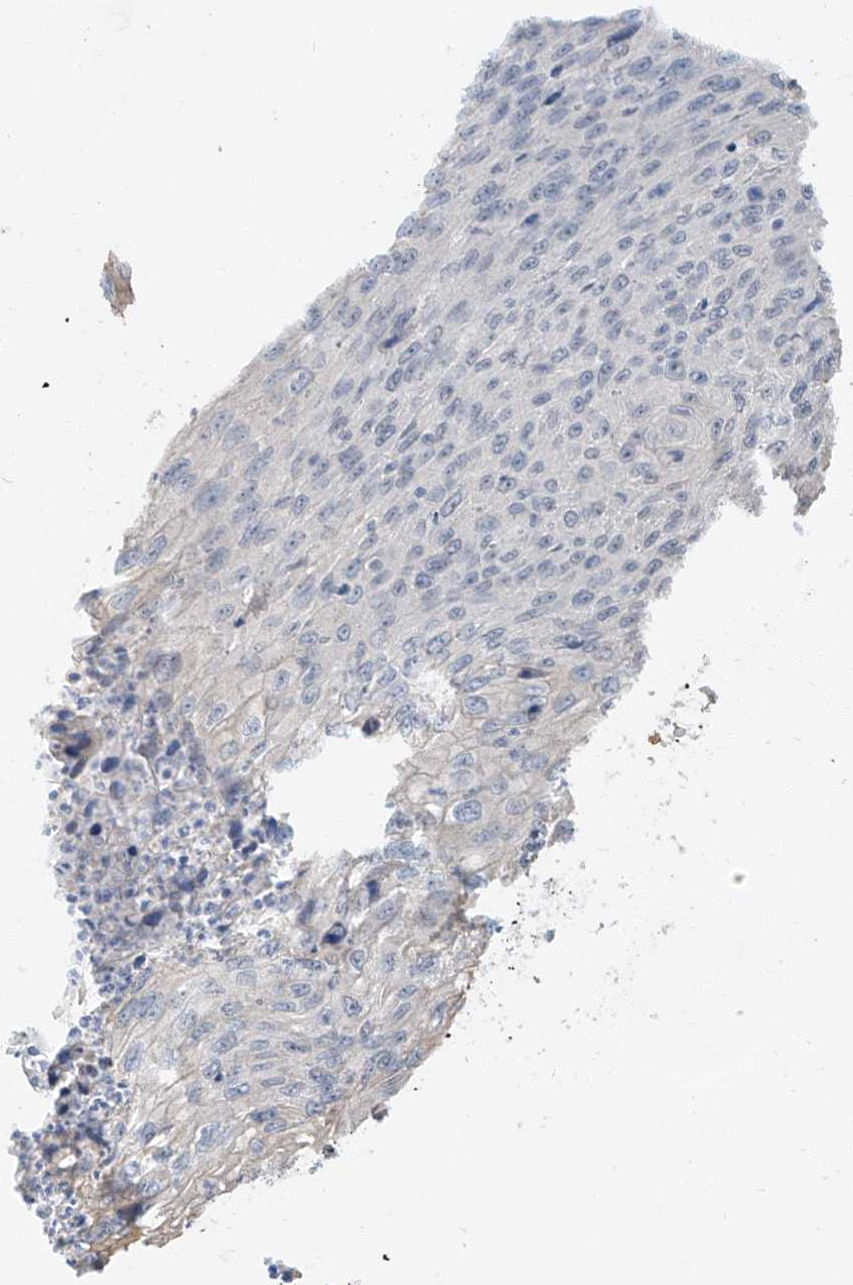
{"staining": {"intensity": "negative", "quantity": "none", "location": "none"}, "tissue": "cervical cancer", "cell_type": "Tumor cells", "image_type": "cancer", "snomed": [{"axis": "morphology", "description": "Squamous cell carcinoma, NOS"}, {"axis": "topography", "description": "Cervix"}], "caption": "DAB immunohistochemical staining of cervical cancer reveals no significant expression in tumor cells.", "gene": "ZNF774", "patient": {"sex": "female", "age": 32}}